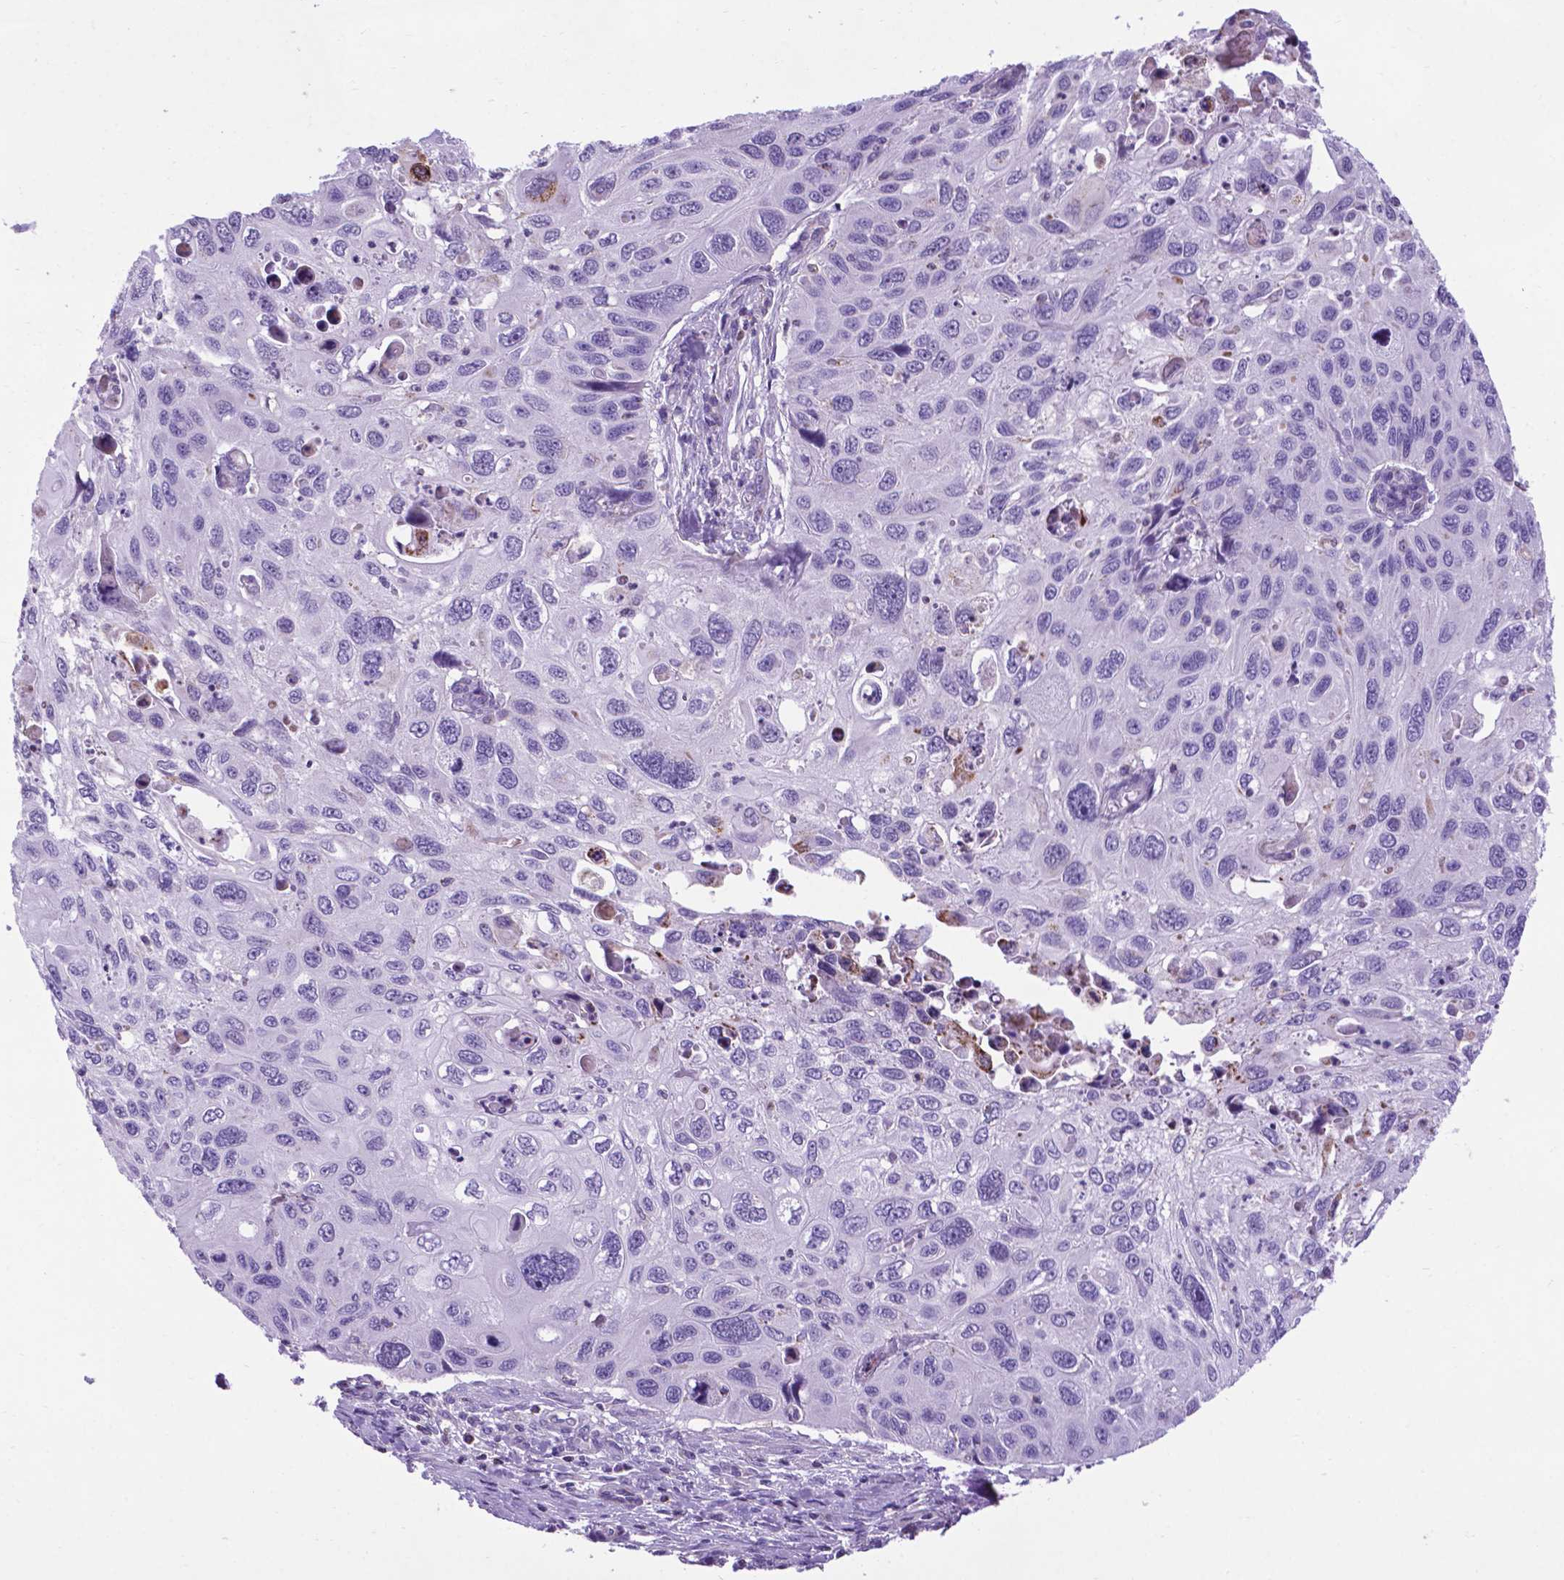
{"staining": {"intensity": "negative", "quantity": "none", "location": "none"}, "tissue": "cervical cancer", "cell_type": "Tumor cells", "image_type": "cancer", "snomed": [{"axis": "morphology", "description": "Squamous cell carcinoma, NOS"}, {"axis": "topography", "description": "Cervix"}], "caption": "High magnification brightfield microscopy of cervical cancer stained with DAB (brown) and counterstained with hematoxylin (blue): tumor cells show no significant staining.", "gene": "POU3F3", "patient": {"sex": "female", "age": 70}}